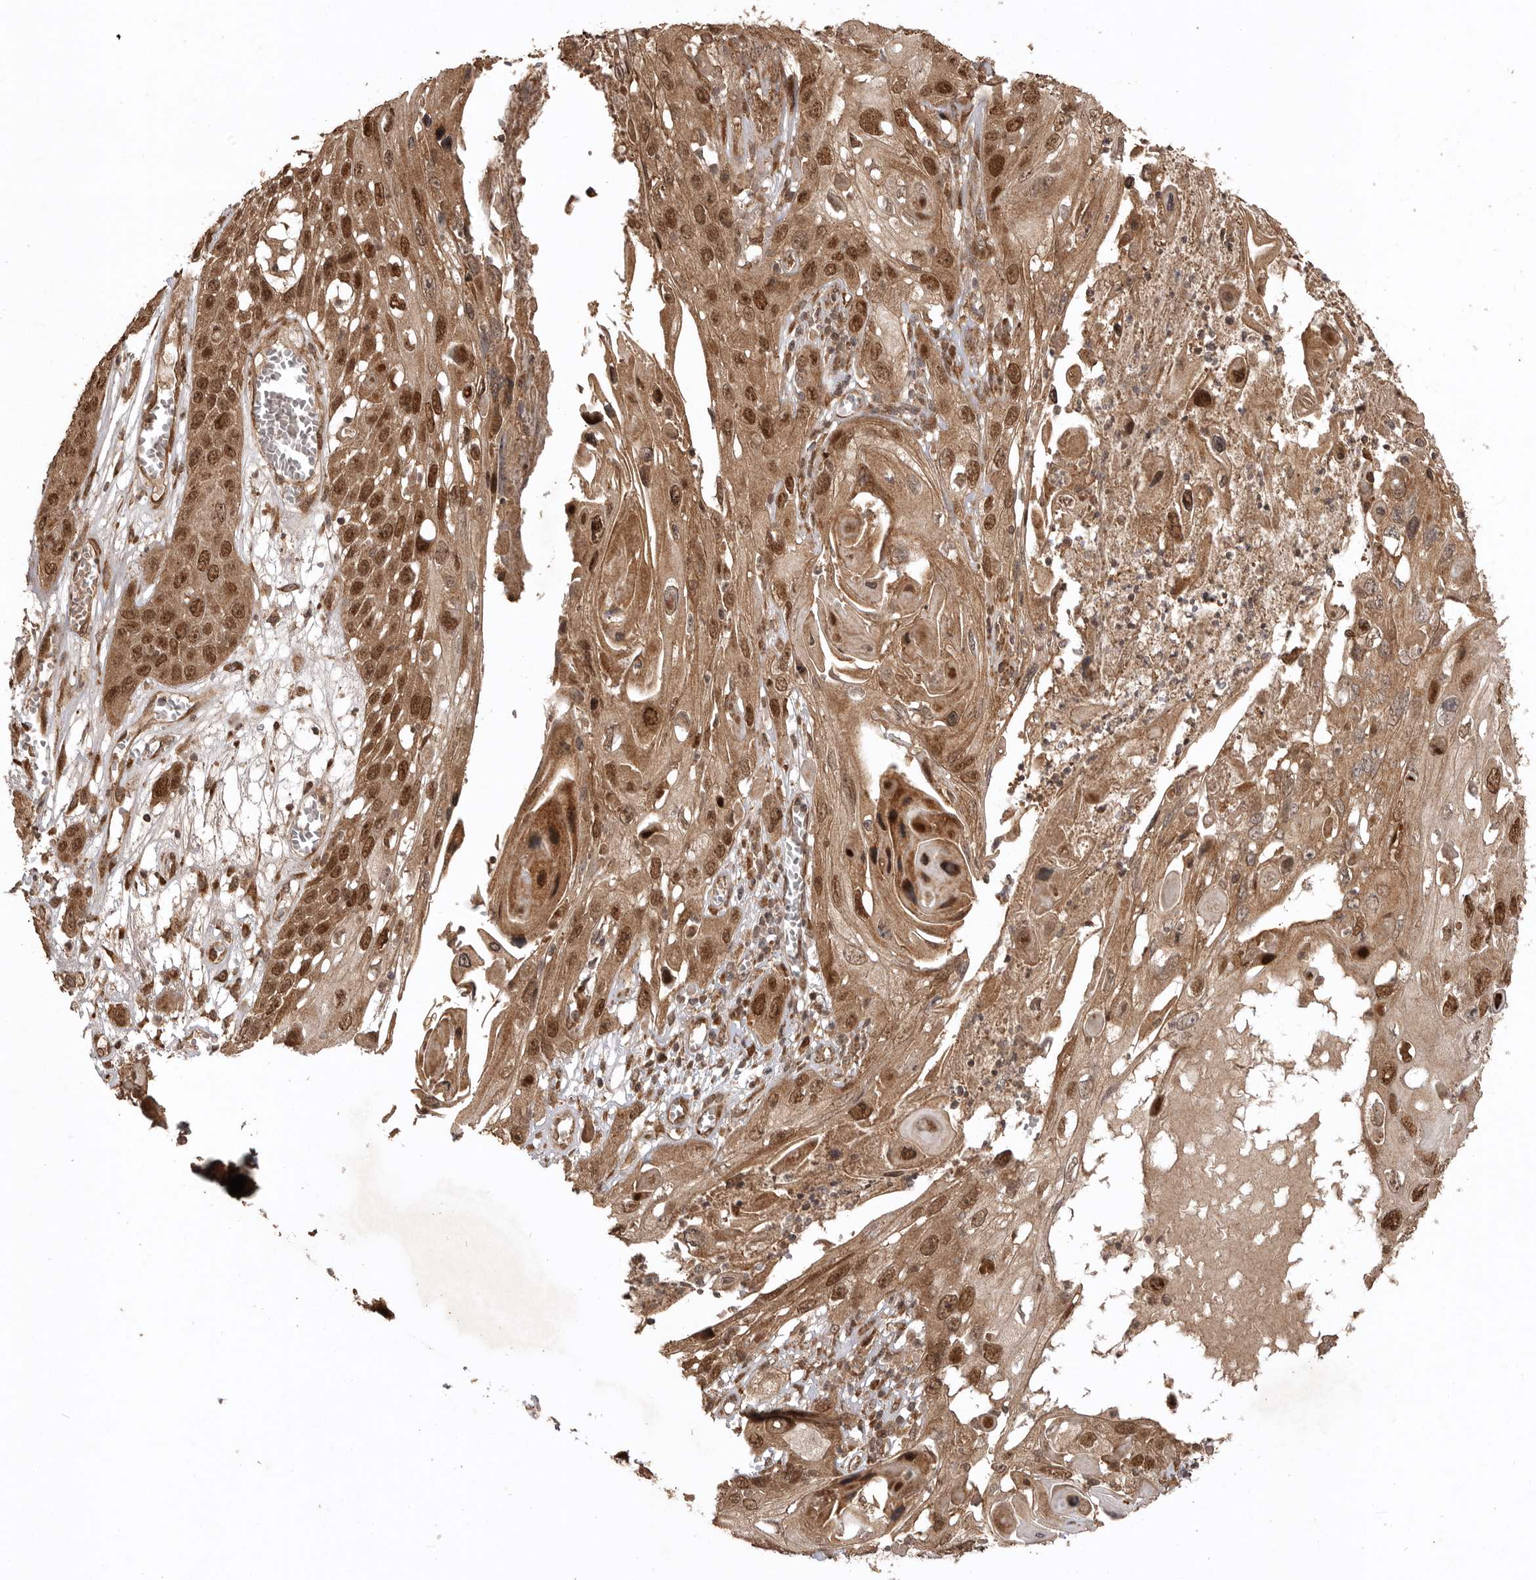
{"staining": {"intensity": "moderate", "quantity": ">75%", "location": "cytoplasmic/membranous,nuclear"}, "tissue": "skin cancer", "cell_type": "Tumor cells", "image_type": "cancer", "snomed": [{"axis": "morphology", "description": "Squamous cell carcinoma, NOS"}, {"axis": "topography", "description": "Skin"}], "caption": "DAB (3,3'-diaminobenzidine) immunohistochemical staining of human skin squamous cell carcinoma shows moderate cytoplasmic/membranous and nuclear protein positivity in approximately >75% of tumor cells.", "gene": "BOC", "patient": {"sex": "male", "age": 55}}